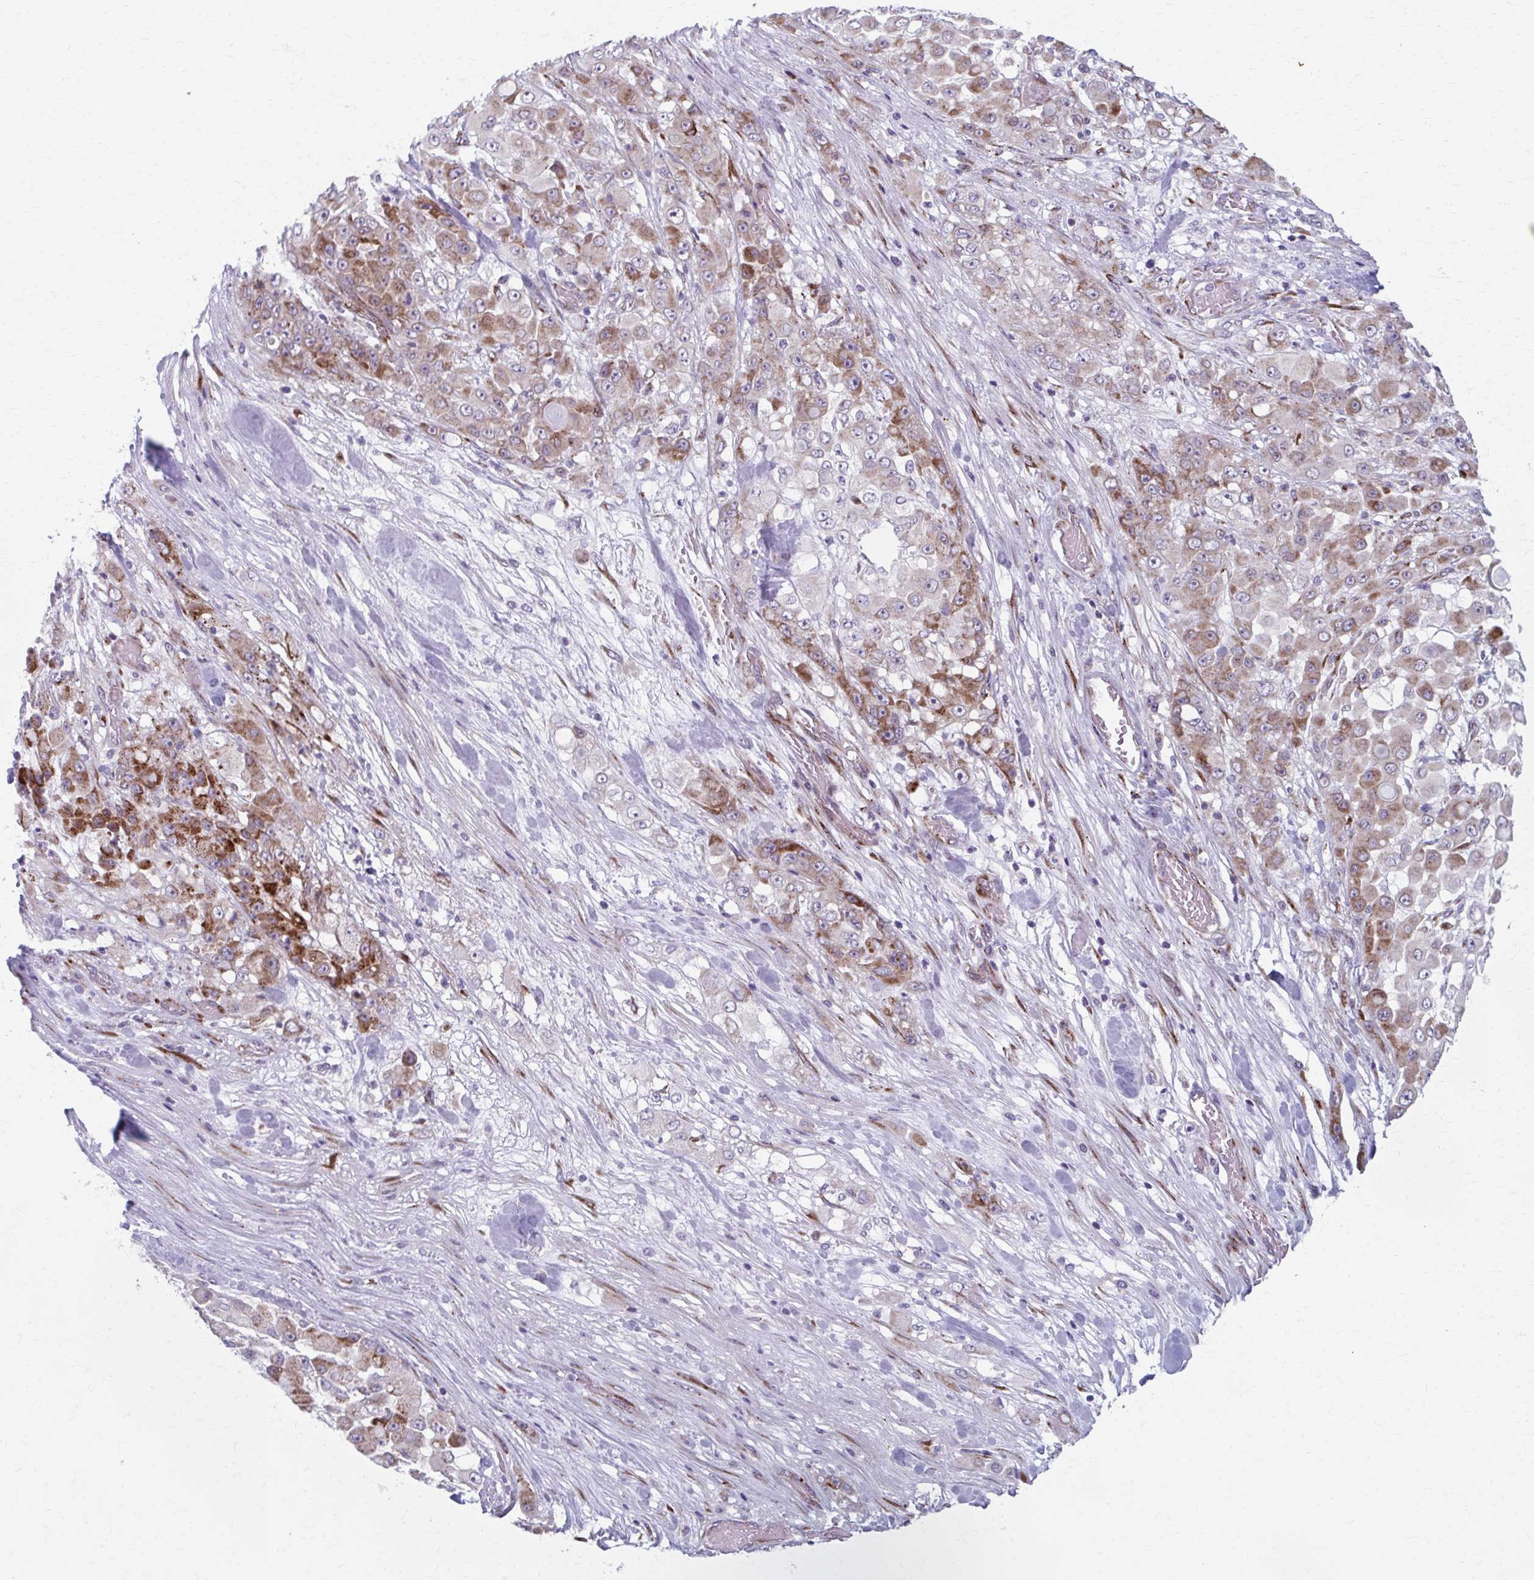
{"staining": {"intensity": "moderate", "quantity": "25%-75%", "location": "cytoplasmic/membranous"}, "tissue": "stomach cancer", "cell_type": "Tumor cells", "image_type": "cancer", "snomed": [{"axis": "morphology", "description": "Adenocarcinoma, NOS"}, {"axis": "topography", "description": "Stomach"}], "caption": "Immunohistochemistry (IHC) histopathology image of human stomach cancer stained for a protein (brown), which shows medium levels of moderate cytoplasmic/membranous staining in about 25%-75% of tumor cells.", "gene": "OLFM2", "patient": {"sex": "female", "age": 76}}